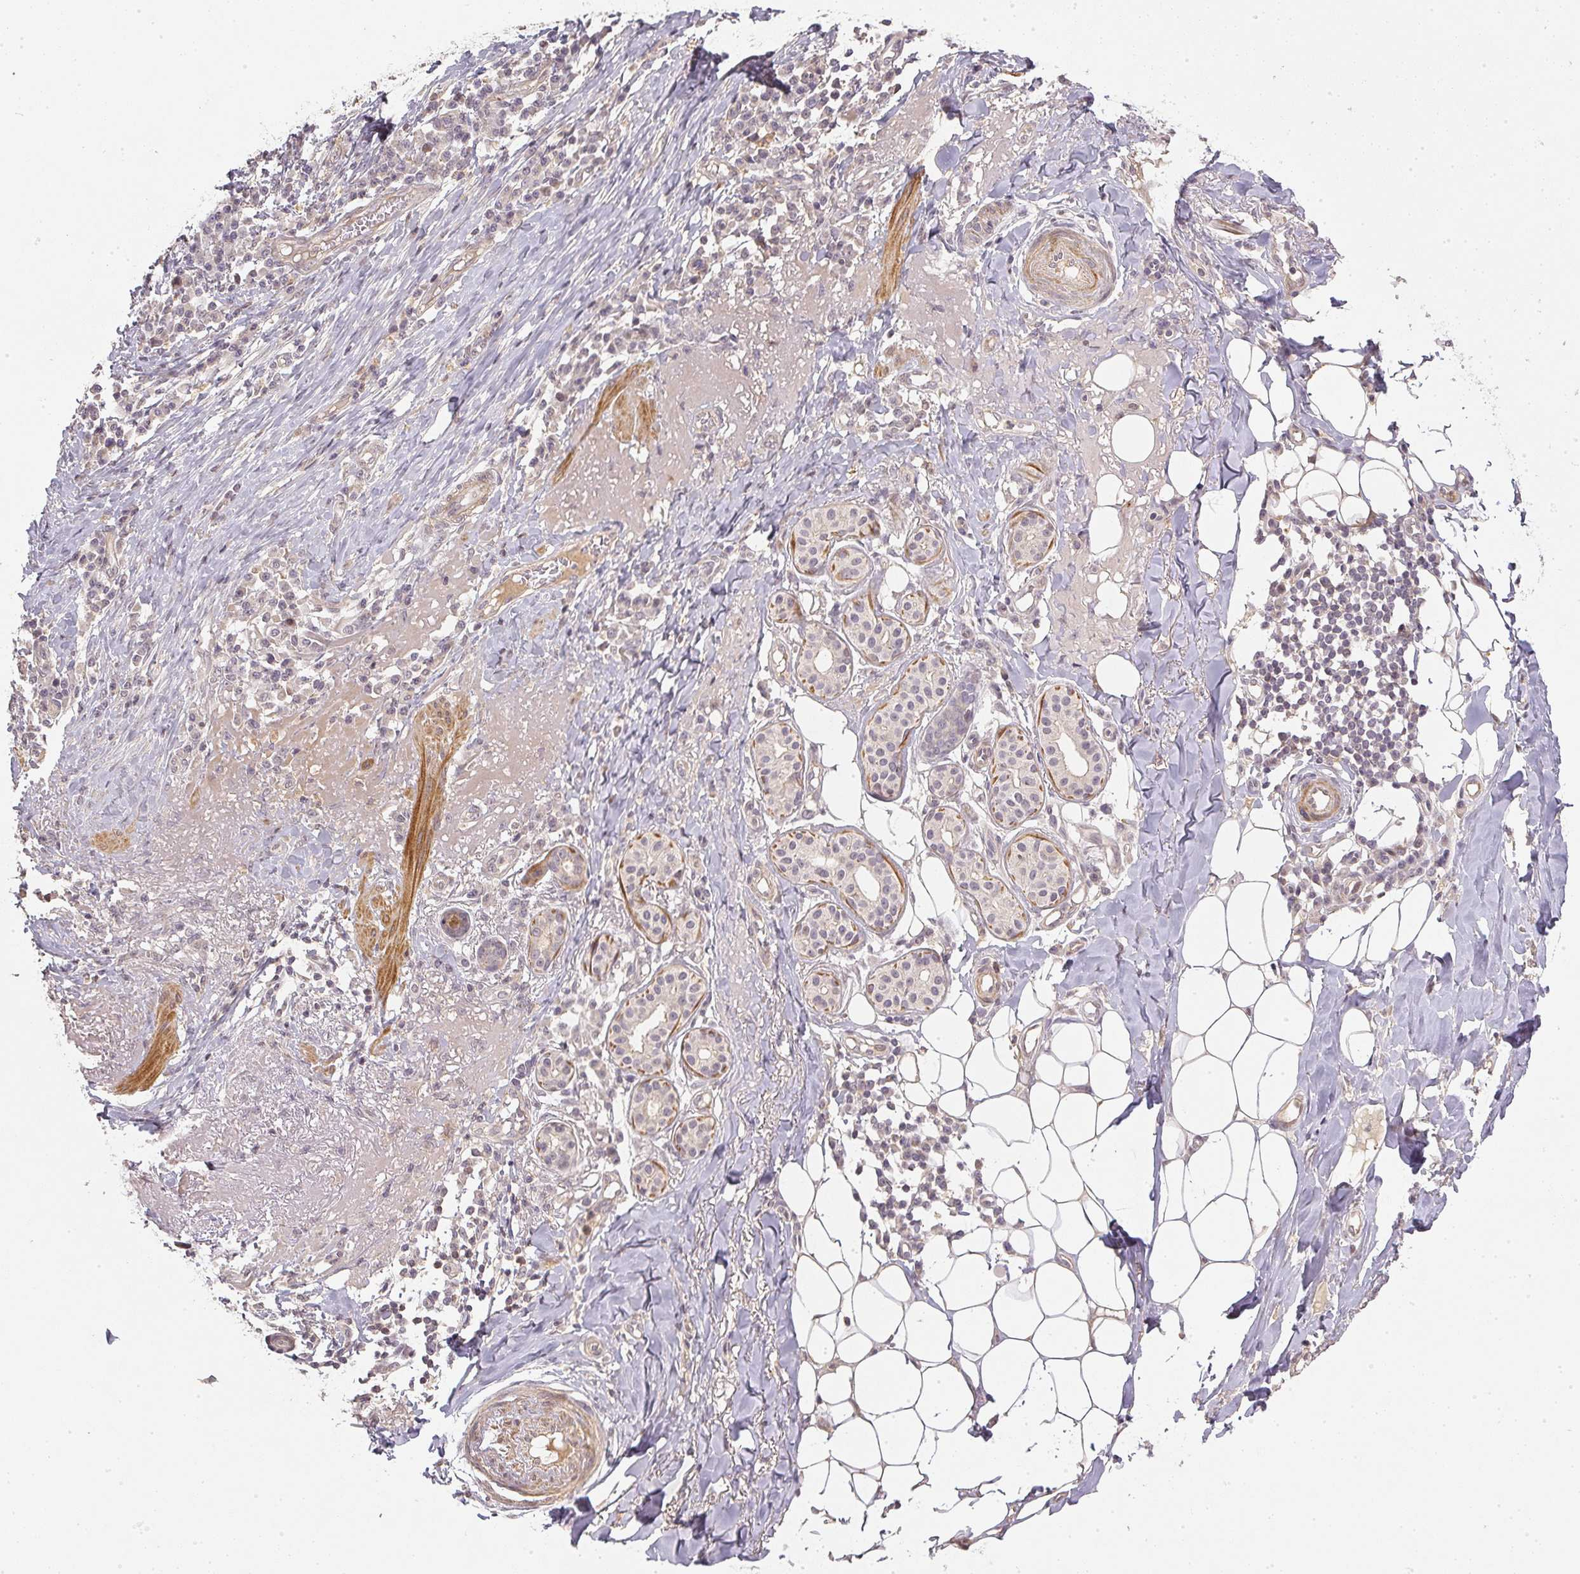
{"staining": {"intensity": "negative", "quantity": "none", "location": "none"}, "tissue": "skin cancer", "cell_type": "Tumor cells", "image_type": "cancer", "snomed": [{"axis": "morphology", "description": "Basal cell carcinoma"}, {"axis": "topography", "description": "Skin"}], "caption": "Tumor cells are negative for protein expression in human skin cancer.", "gene": "SERPINE1", "patient": {"sex": "female", "age": 93}}